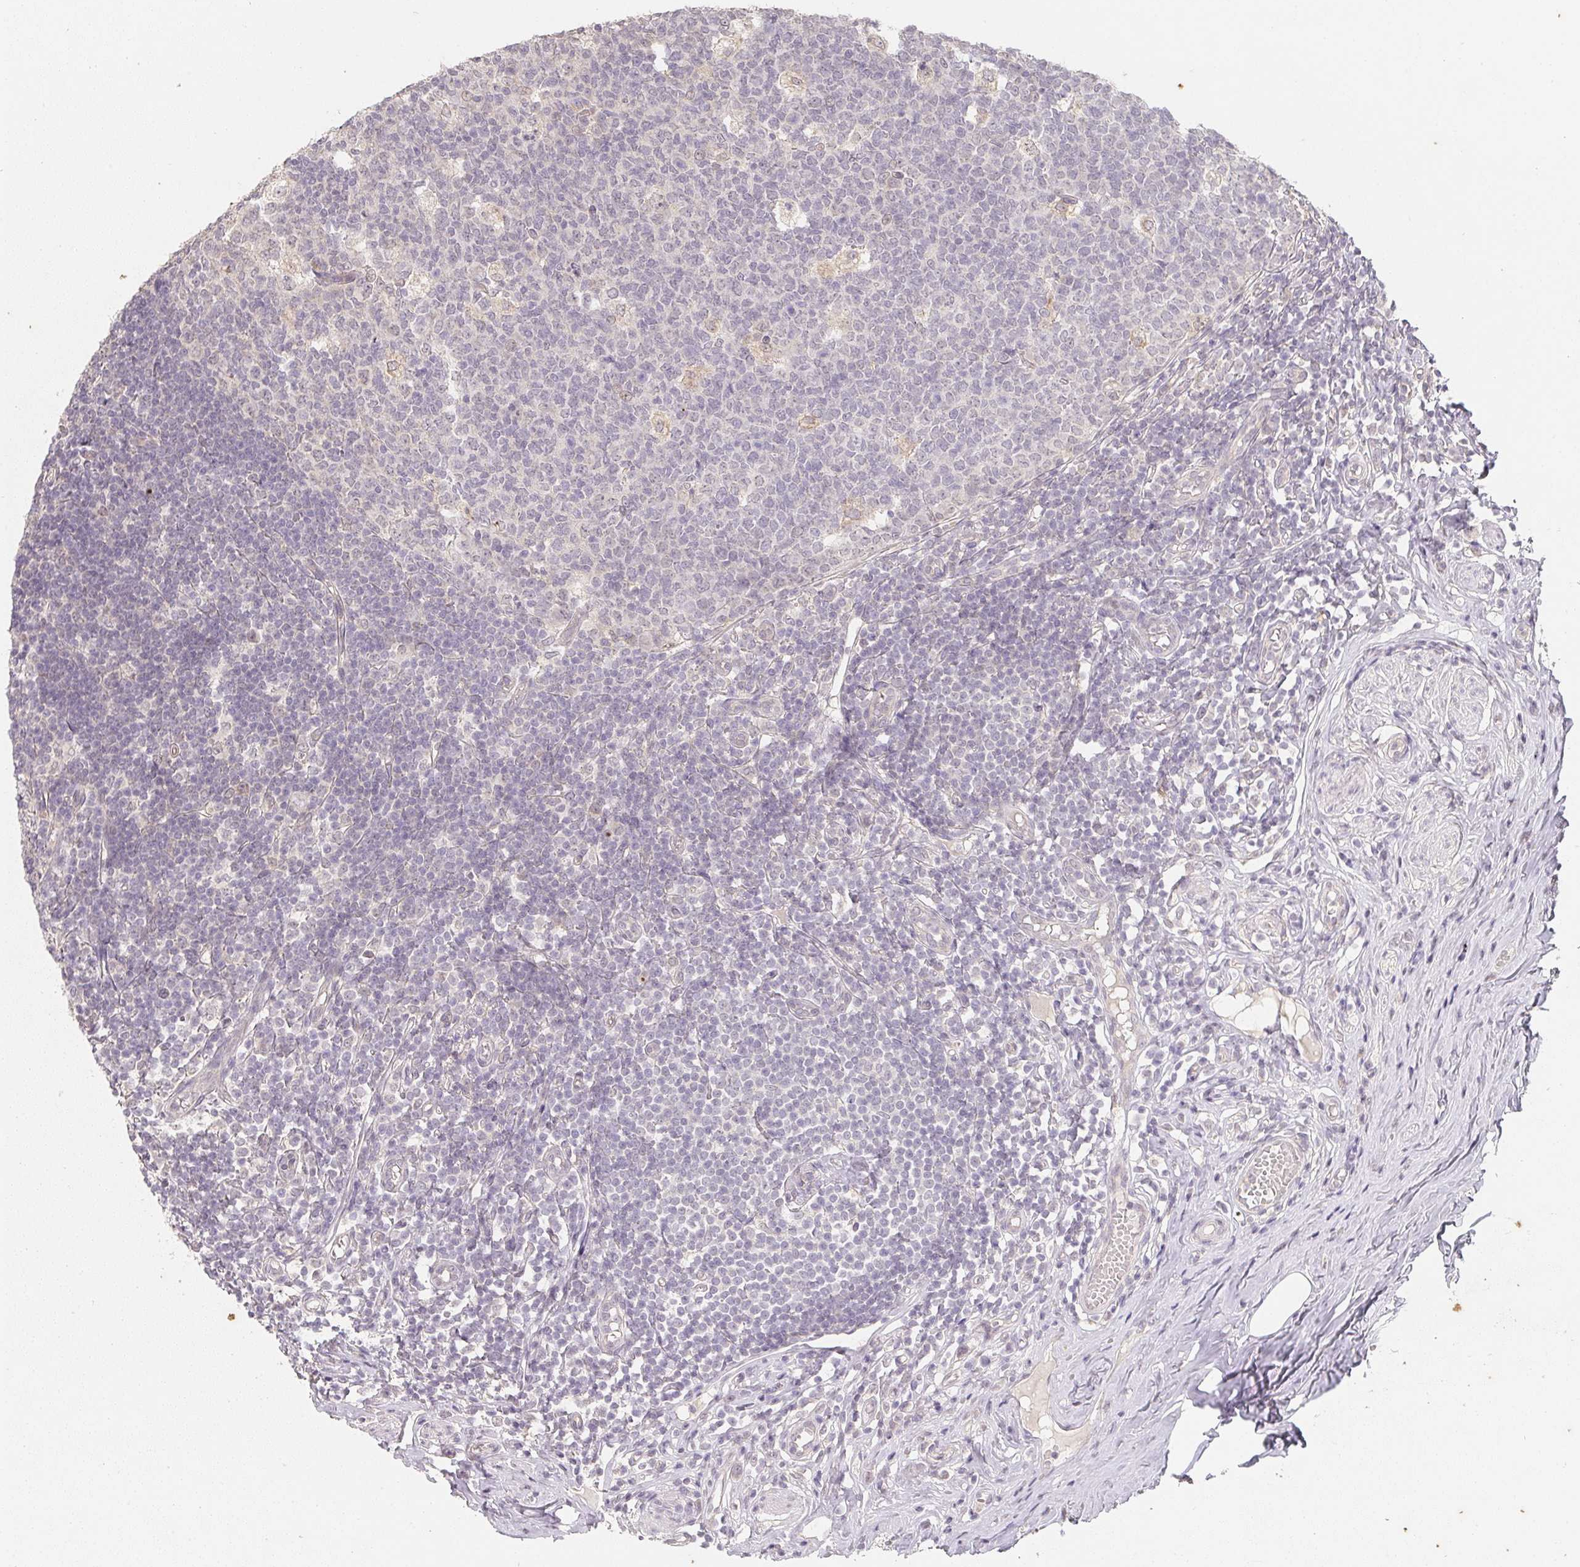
{"staining": {"intensity": "weak", "quantity": "25%-75%", "location": "cytoplasmic/membranous"}, "tissue": "appendix", "cell_type": "Glandular cells", "image_type": "normal", "snomed": [{"axis": "morphology", "description": "Normal tissue, NOS"}, {"axis": "topography", "description": "Appendix"}], "caption": "Unremarkable appendix shows weak cytoplasmic/membranous positivity in approximately 25%-75% of glandular cells, visualized by immunohistochemistry. (brown staining indicates protein expression, while blue staining denotes nuclei).", "gene": "SOAT1", "patient": {"sex": "male", "age": 18}}